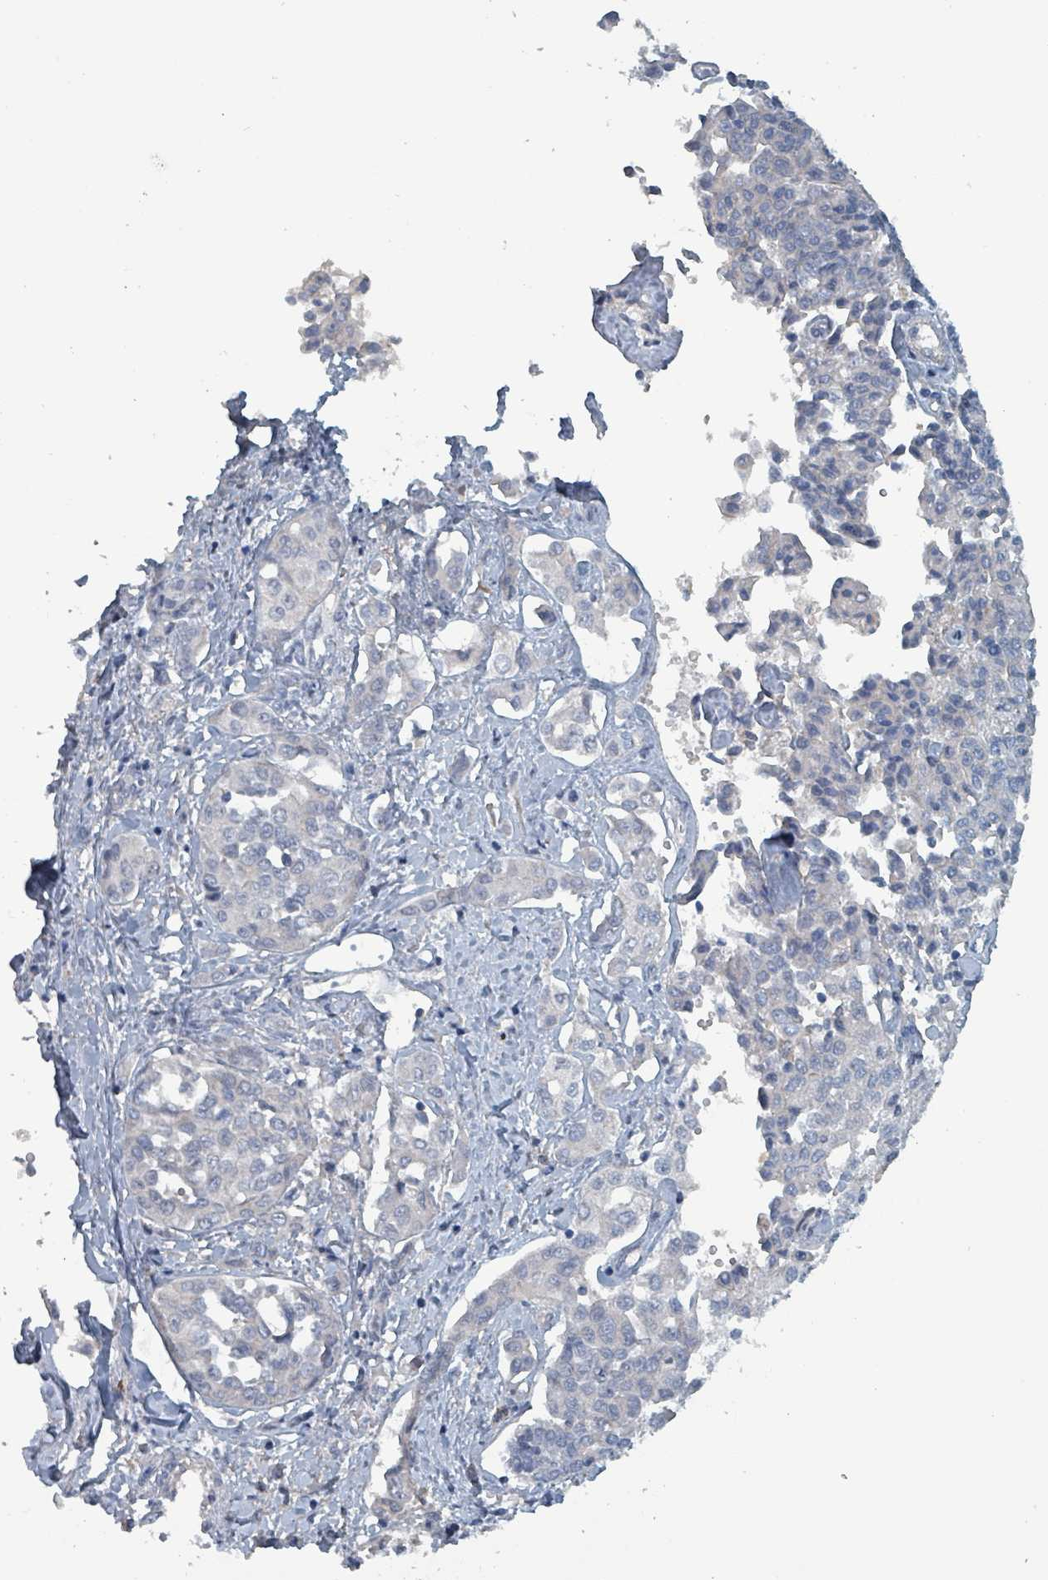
{"staining": {"intensity": "negative", "quantity": "none", "location": "none"}, "tissue": "liver cancer", "cell_type": "Tumor cells", "image_type": "cancer", "snomed": [{"axis": "morphology", "description": "Cholangiocarcinoma"}, {"axis": "topography", "description": "Liver"}], "caption": "The photomicrograph demonstrates no staining of tumor cells in liver cancer.", "gene": "TAAR5", "patient": {"sex": "female", "age": 77}}